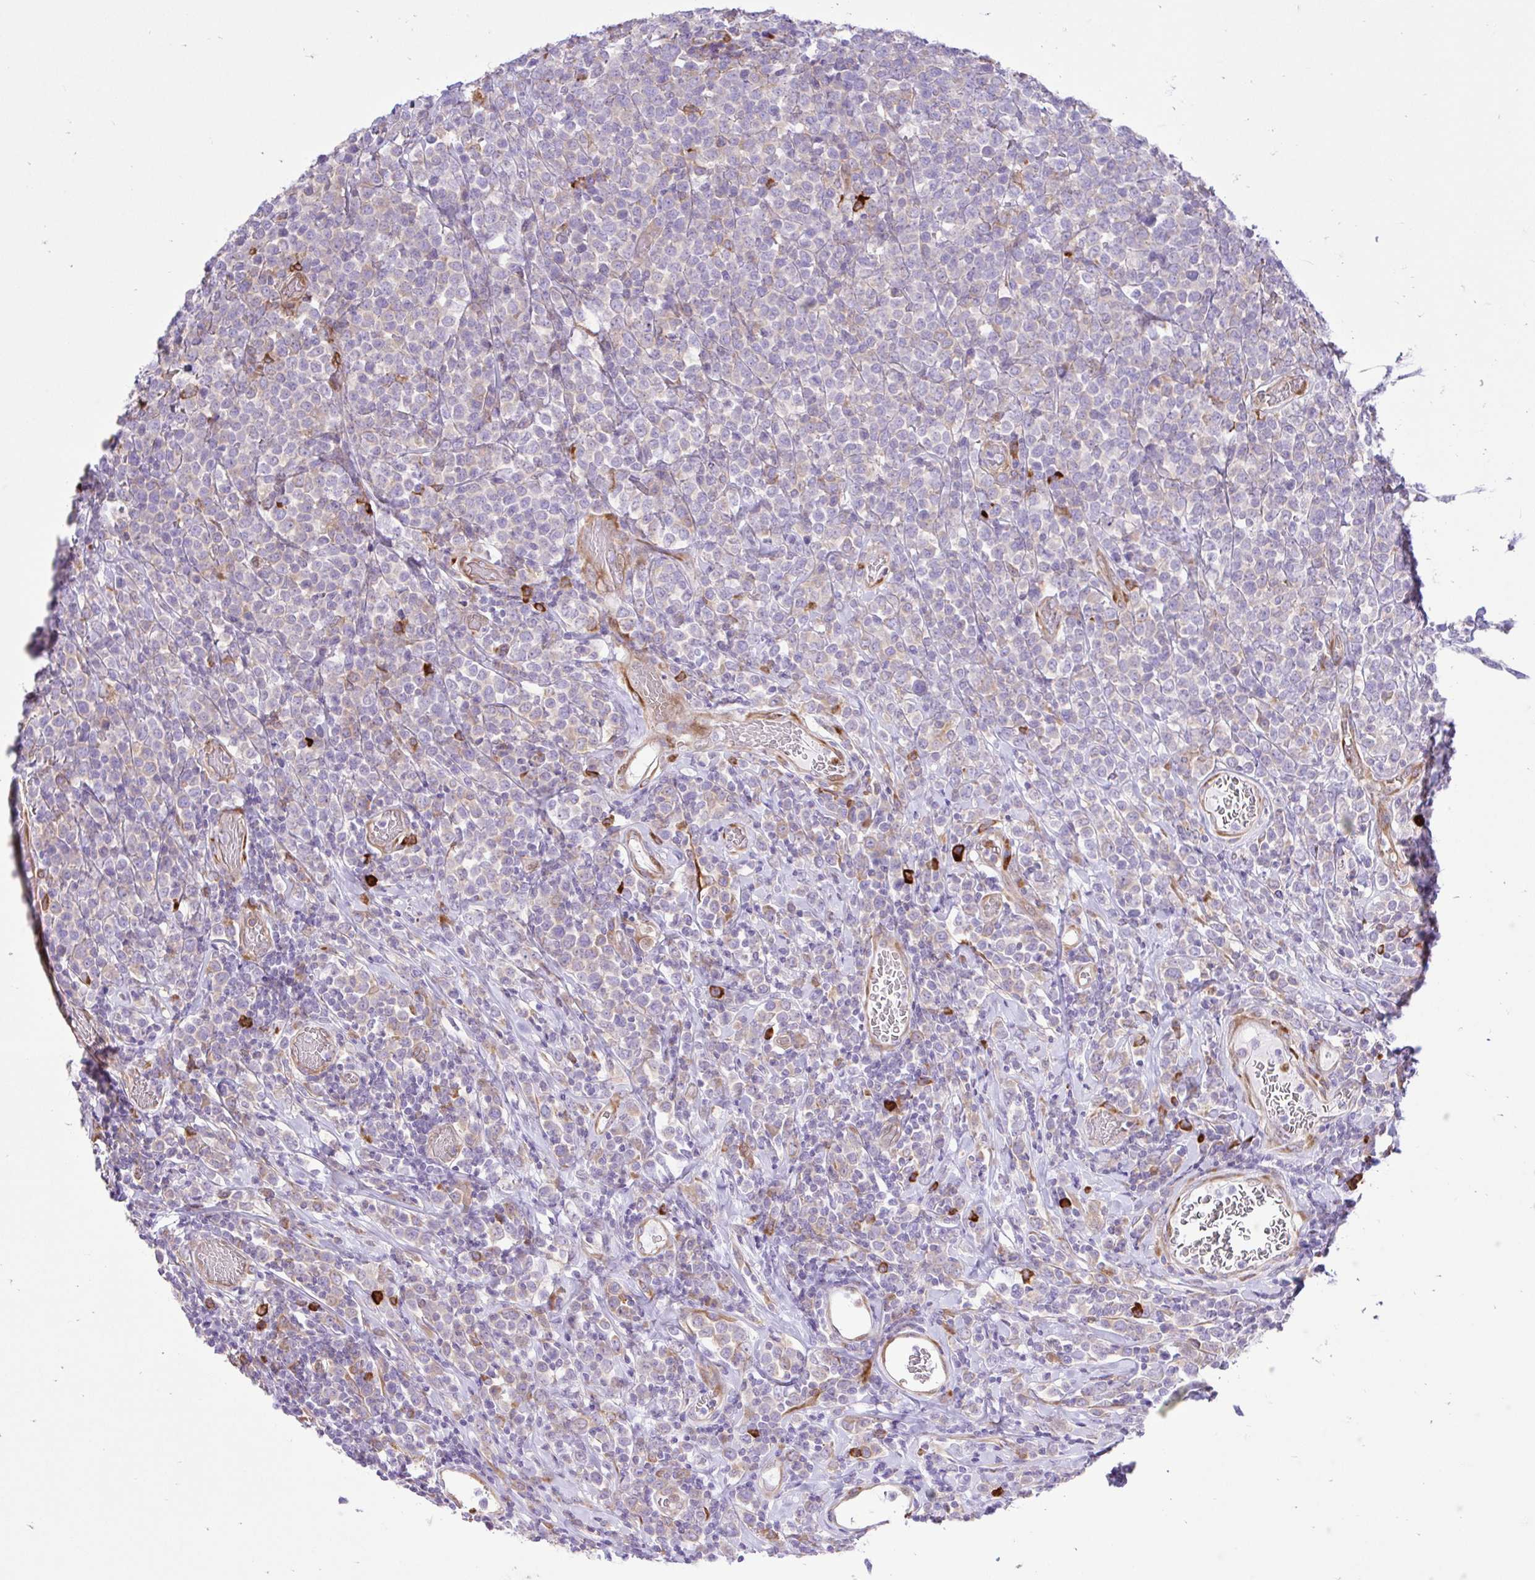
{"staining": {"intensity": "weak", "quantity": "<25%", "location": "cytoplasmic/membranous"}, "tissue": "lymphoma", "cell_type": "Tumor cells", "image_type": "cancer", "snomed": [{"axis": "morphology", "description": "Malignant lymphoma, non-Hodgkin's type, High grade"}, {"axis": "topography", "description": "Soft tissue"}], "caption": "Tumor cells are negative for brown protein staining in lymphoma. (Brightfield microscopy of DAB immunohistochemistry (IHC) at high magnification).", "gene": "EEF1A2", "patient": {"sex": "female", "age": 56}}